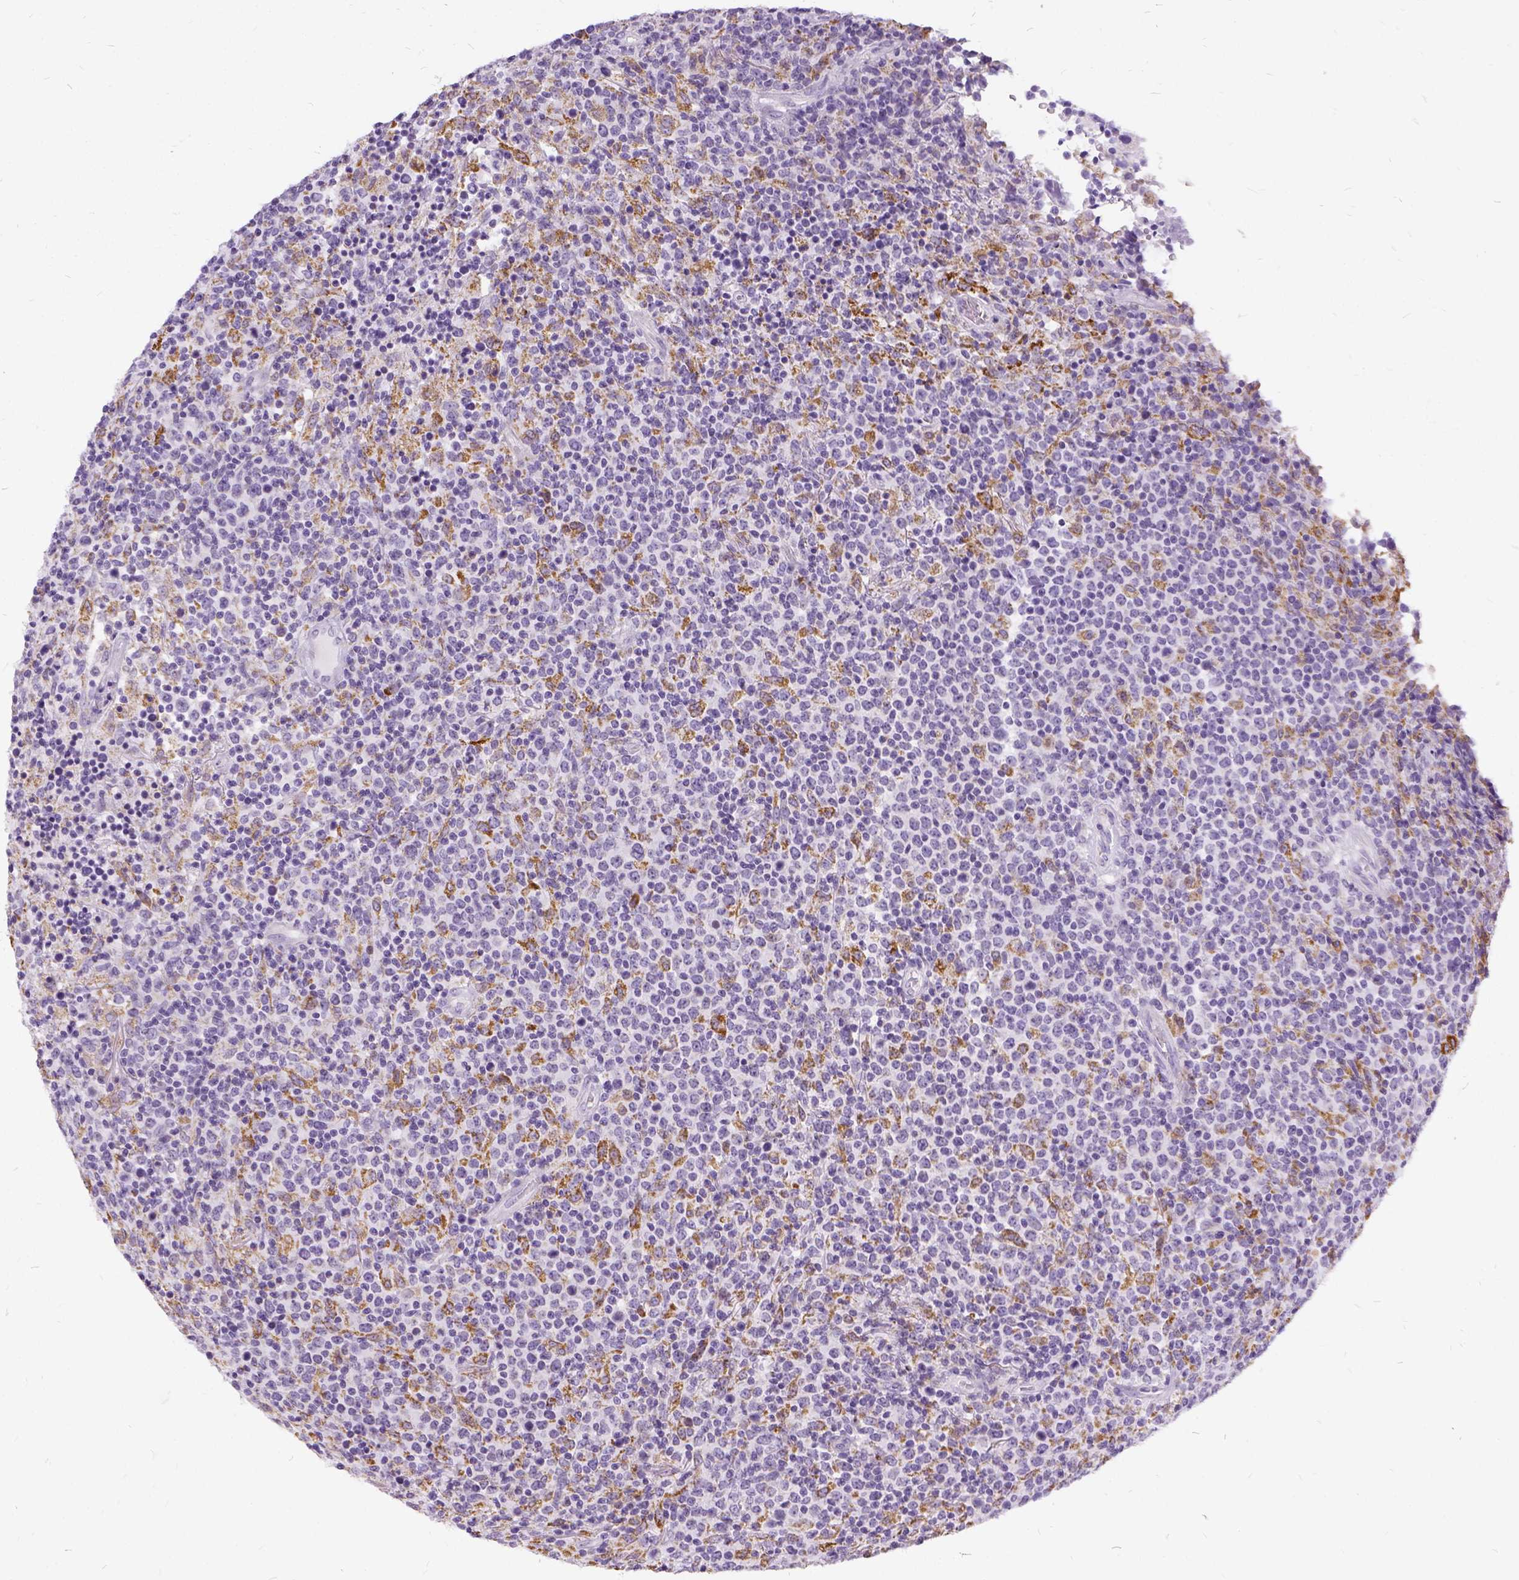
{"staining": {"intensity": "negative", "quantity": "none", "location": "none"}, "tissue": "lymphoma", "cell_type": "Tumor cells", "image_type": "cancer", "snomed": [{"axis": "morphology", "description": "Malignant lymphoma, non-Hodgkin's type, High grade"}, {"axis": "topography", "description": "Lung"}], "caption": "The image exhibits no staining of tumor cells in malignant lymphoma, non-Hodgkin's type (high-grade).", "gene": "FDX1", "patient": {"sex": "male", "age": 79}}